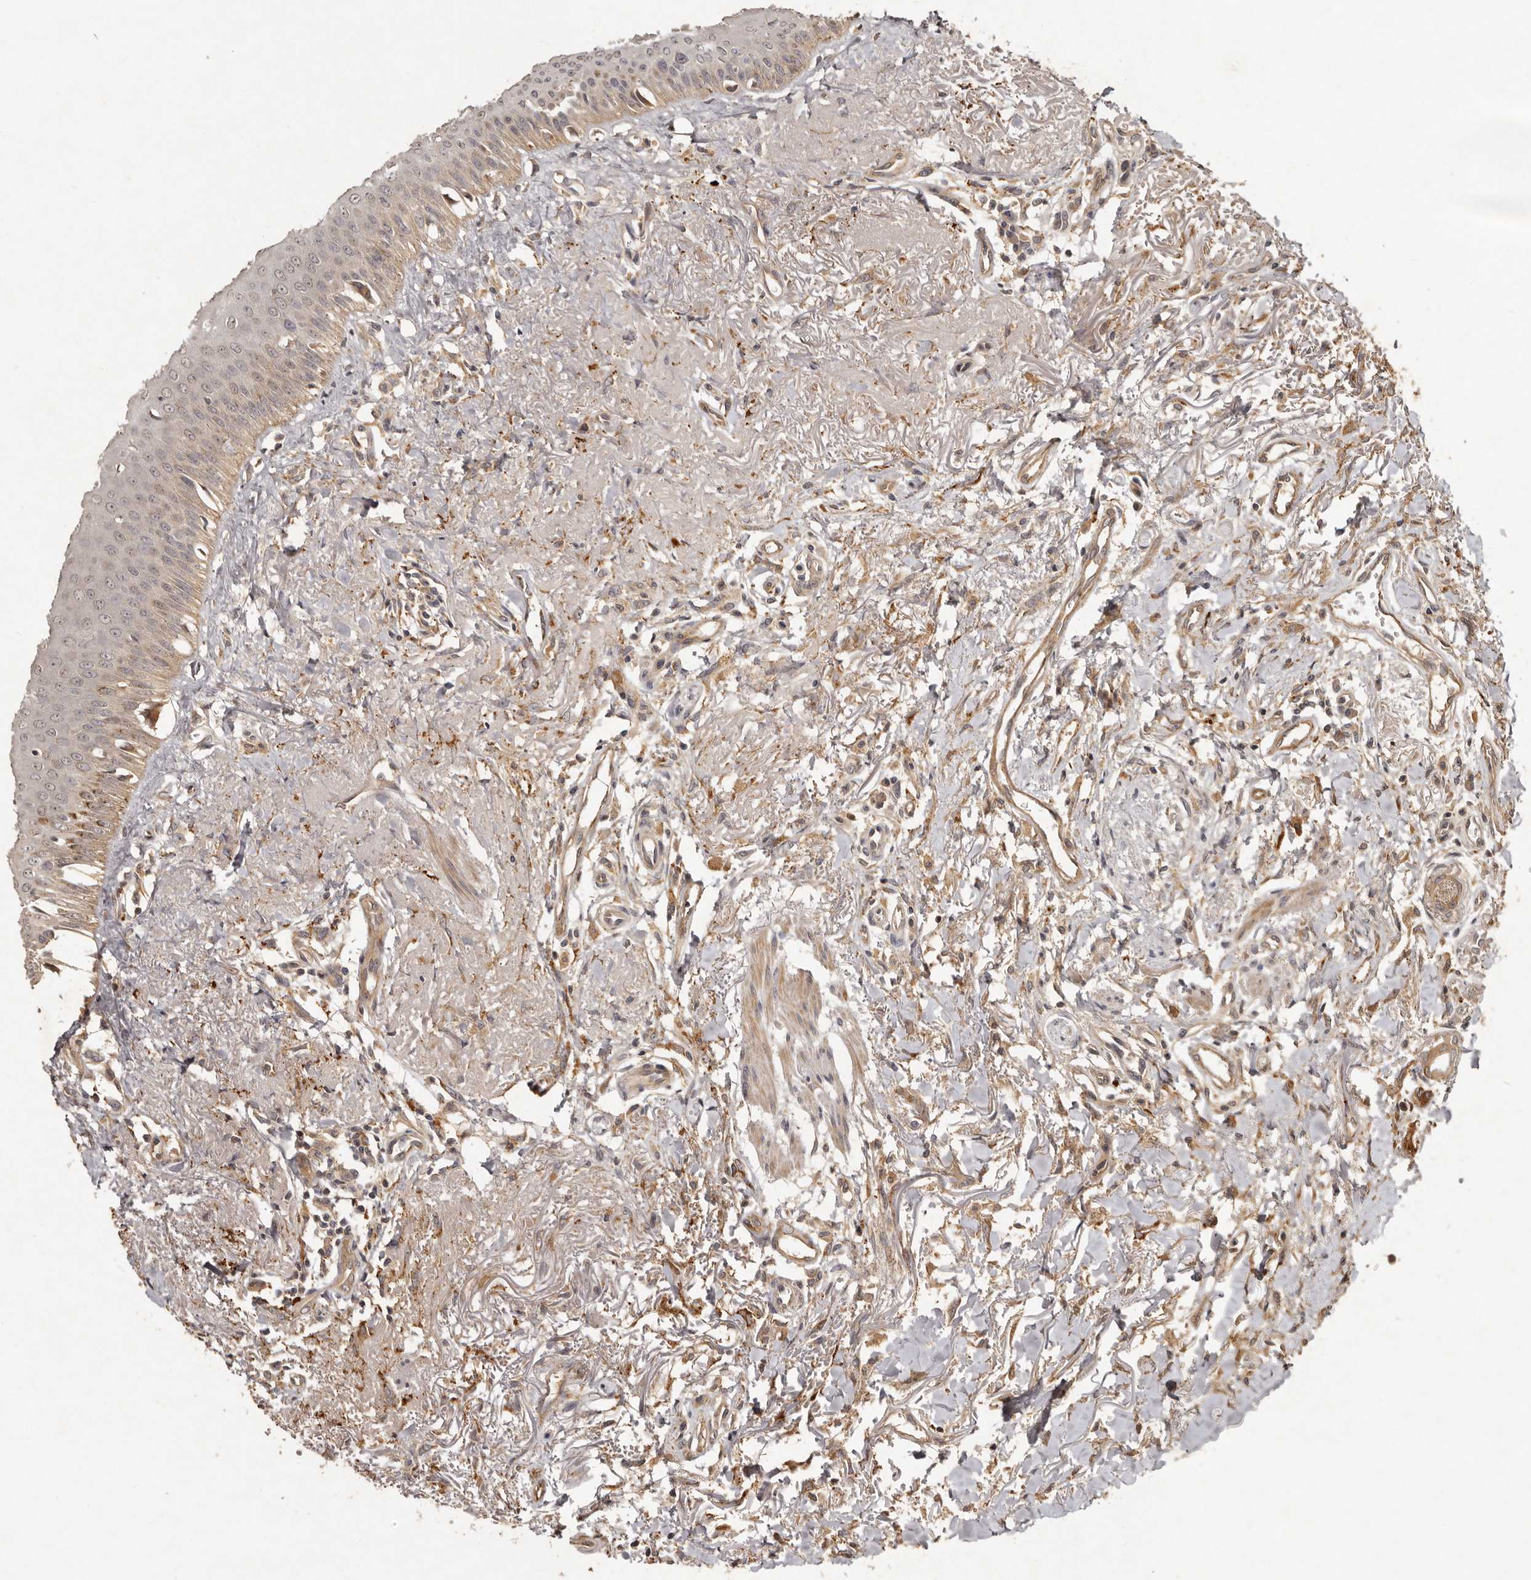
{"staining": {"intensity": "weak", "quantity": "<25%", "location": "cytoplasmic/membranous"}, "tissue": "oral mucosa", "cell_type": "Squamous epithelial cells", "image_type": "normal", "snomed": [{"axis": "morphology", "description": "Normal tissue, NOS"}, {"axis": "topography", "description": "Oral tissue"}], "caption": "Oral mucosa was stained to show a protein in brown. There is no significant expression in squamous epithelial cells. (Brightfield microscopy of DAB immunohistochemistry at high magnification).", "gene": "SEMA3A", "patient": {"sex": "female", "age": 70}}